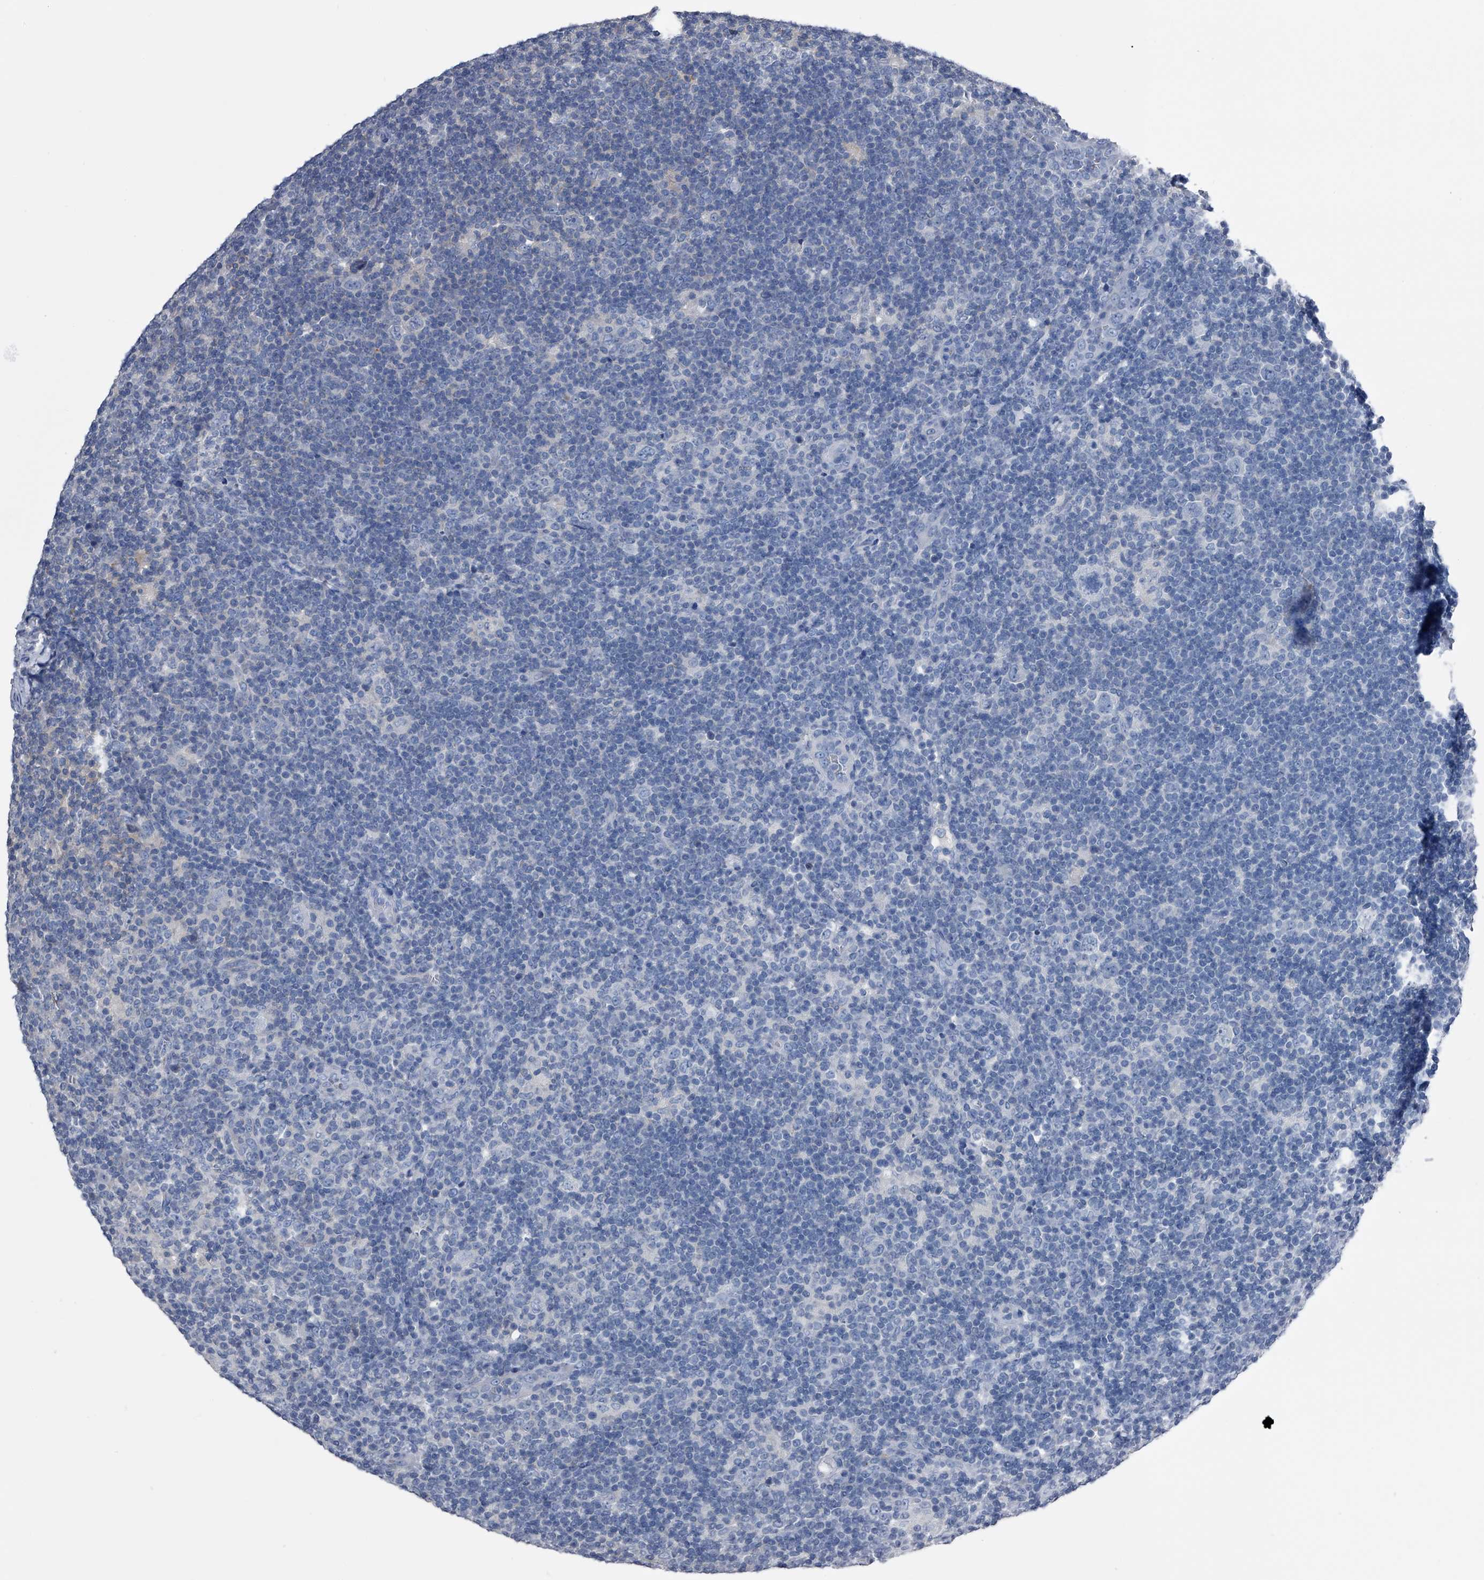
{"staining": {"intensity": "negative", "quantity": "none", "location": "none"}, "tissue": "lymphoma", "cell_type": "Tumor cells", "image_type": "cancer", "snomed": [{"axis": "morphology", "description": "Hodgkin's disease, NOS"}, {"axis": "topography", "description": "Lymph node"}], "caption": "DAB immunohistochemical staining of human lymphoma demonstrates no significant positivity in tumor cells. (DAB immunohistochemistry visualized using brightfield microscopy, high magnification).", "gene": "KIF13A", "patient": {"sex": "female", "age": 57}}